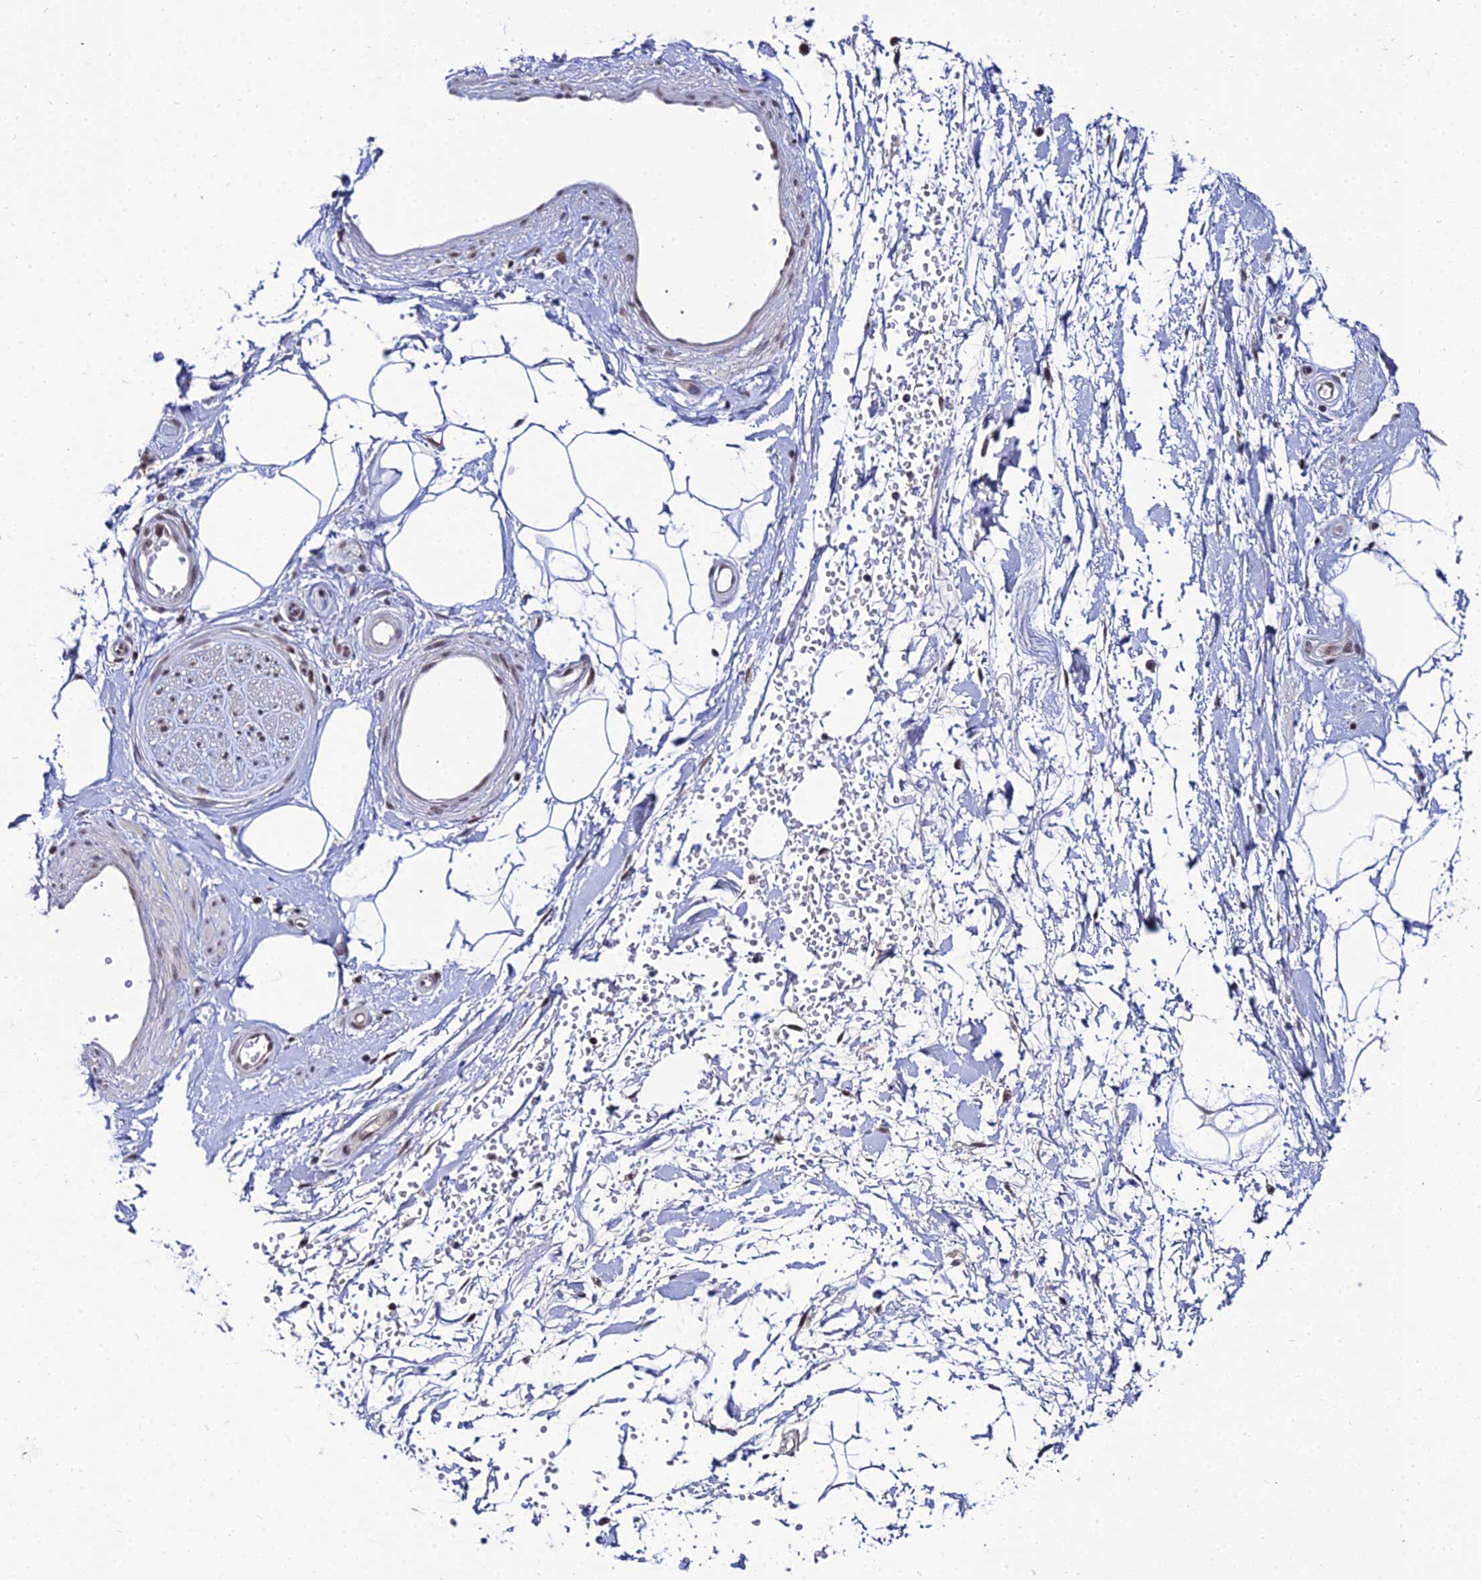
{"staining": {"intensity": "negative", "quantity": "none", "location": "none"}, "tissue": "adipose tissue", "cell_type": "Adipocytes", "image_type": "normal", "snomed": [{"axis": "morphology", "description": "Normal tissue, NOS"}, {"axis": "topography", "description": "Soft tissue"}, {"axis": "topography", "description": "Adipose tissue"}, {"axis": "topography", "description": "Vascular tissue"}, {"axis": "topography", "description": "Peripheral nerve tissue"}], "caption": "This is an IHC image of unremarkable adipose tissue. There is no expression in adipocytes.", "gene": "EXOSC3", "patient": {"sex": "male", "age": 74}}